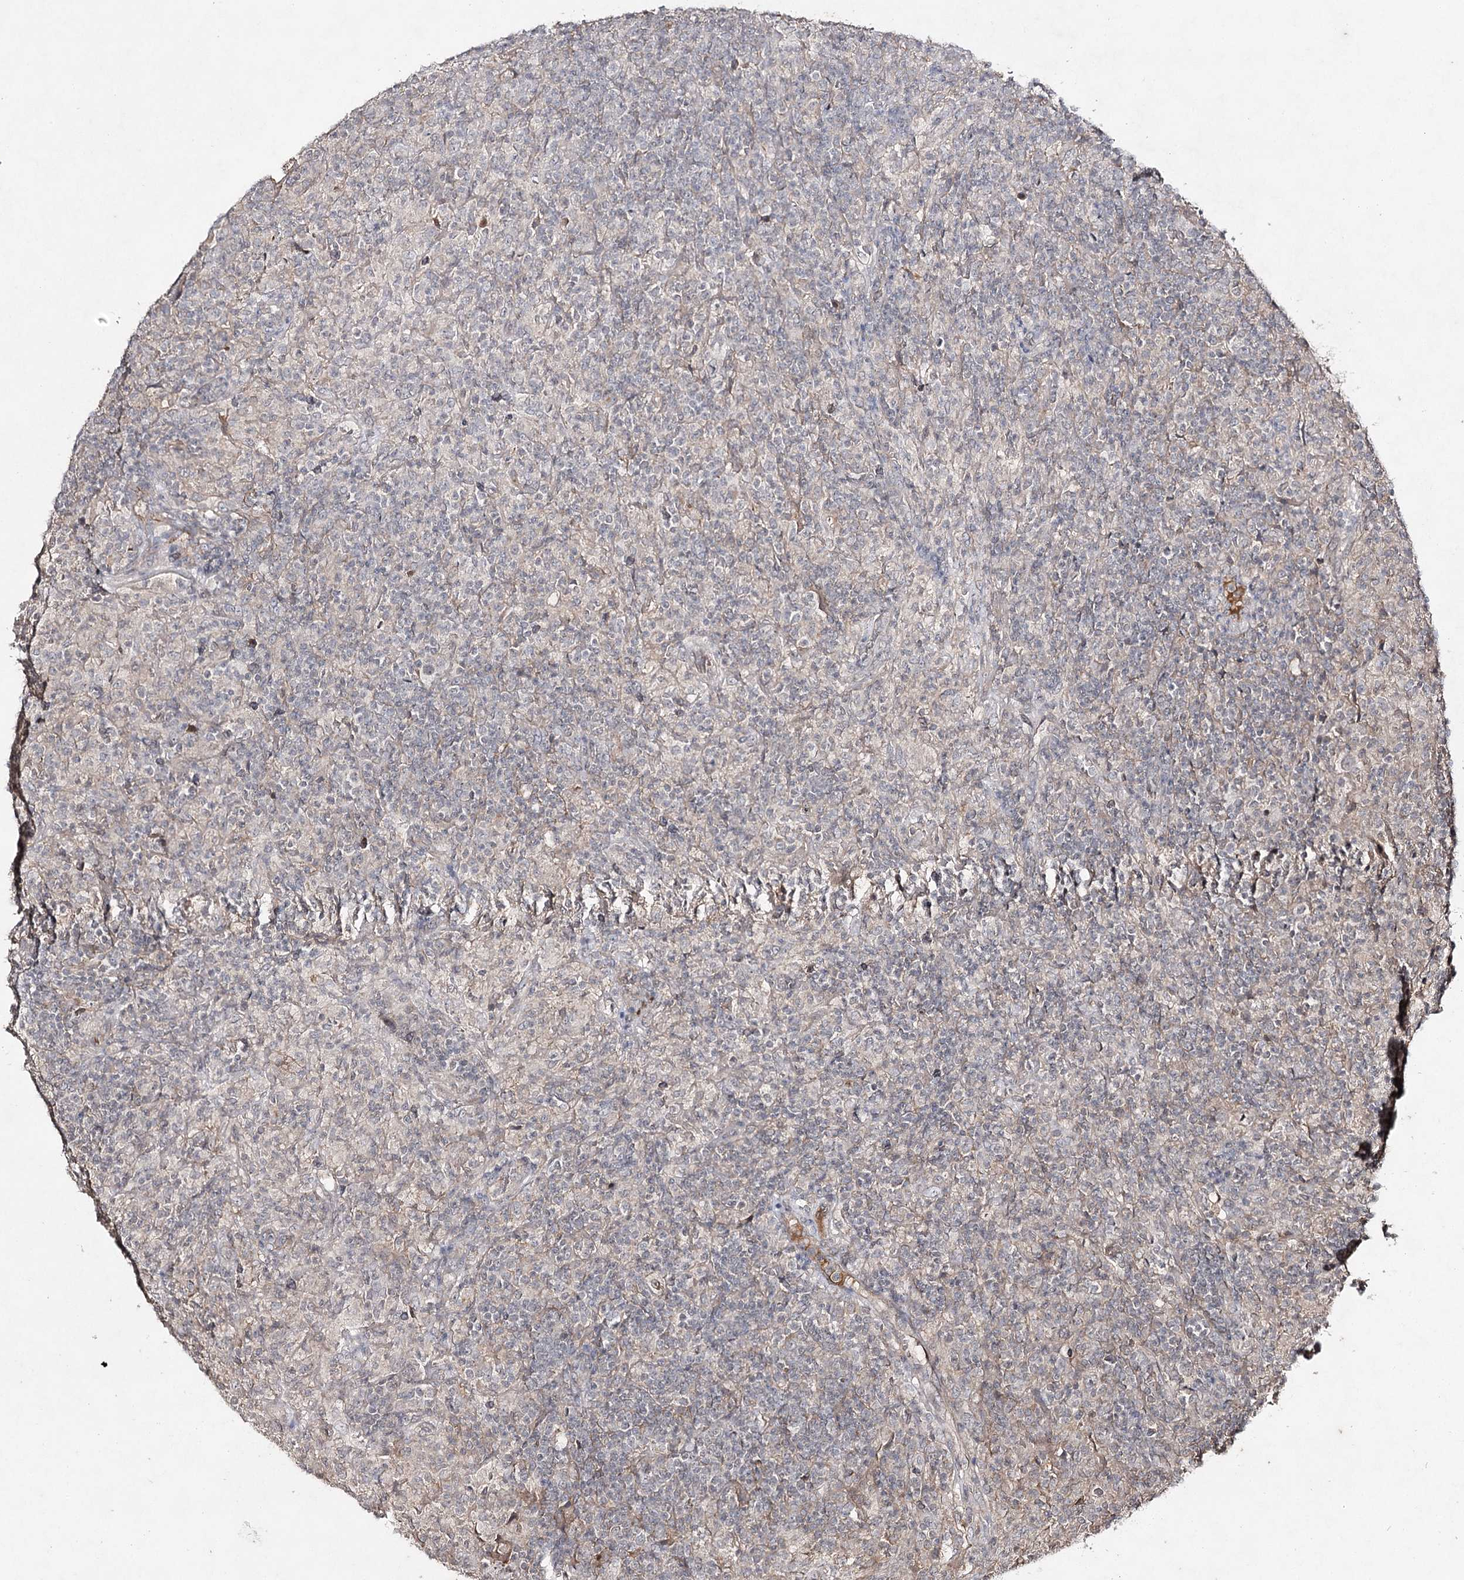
{"staining": {"intensity": "negative", "quantity": "none", "location": "none"}, "tissue": "lymphoma", "cell_type": "Tumor cells", "image_type": "cancer", "snomed": [{"axis": "morphology", "description": "Hodgkin's disease, NOS"}, {"axis": "topography", "description": "Lymph node"}], "caption": "Photomicrograph shows no protein expression in tumor cells of Hodgkin's disease tissue. (Immunohistochemistry, brightfield microscopy, high magnification).", "gene": "SYNGR3", "patient": {"sex": "male", "age": 70}}